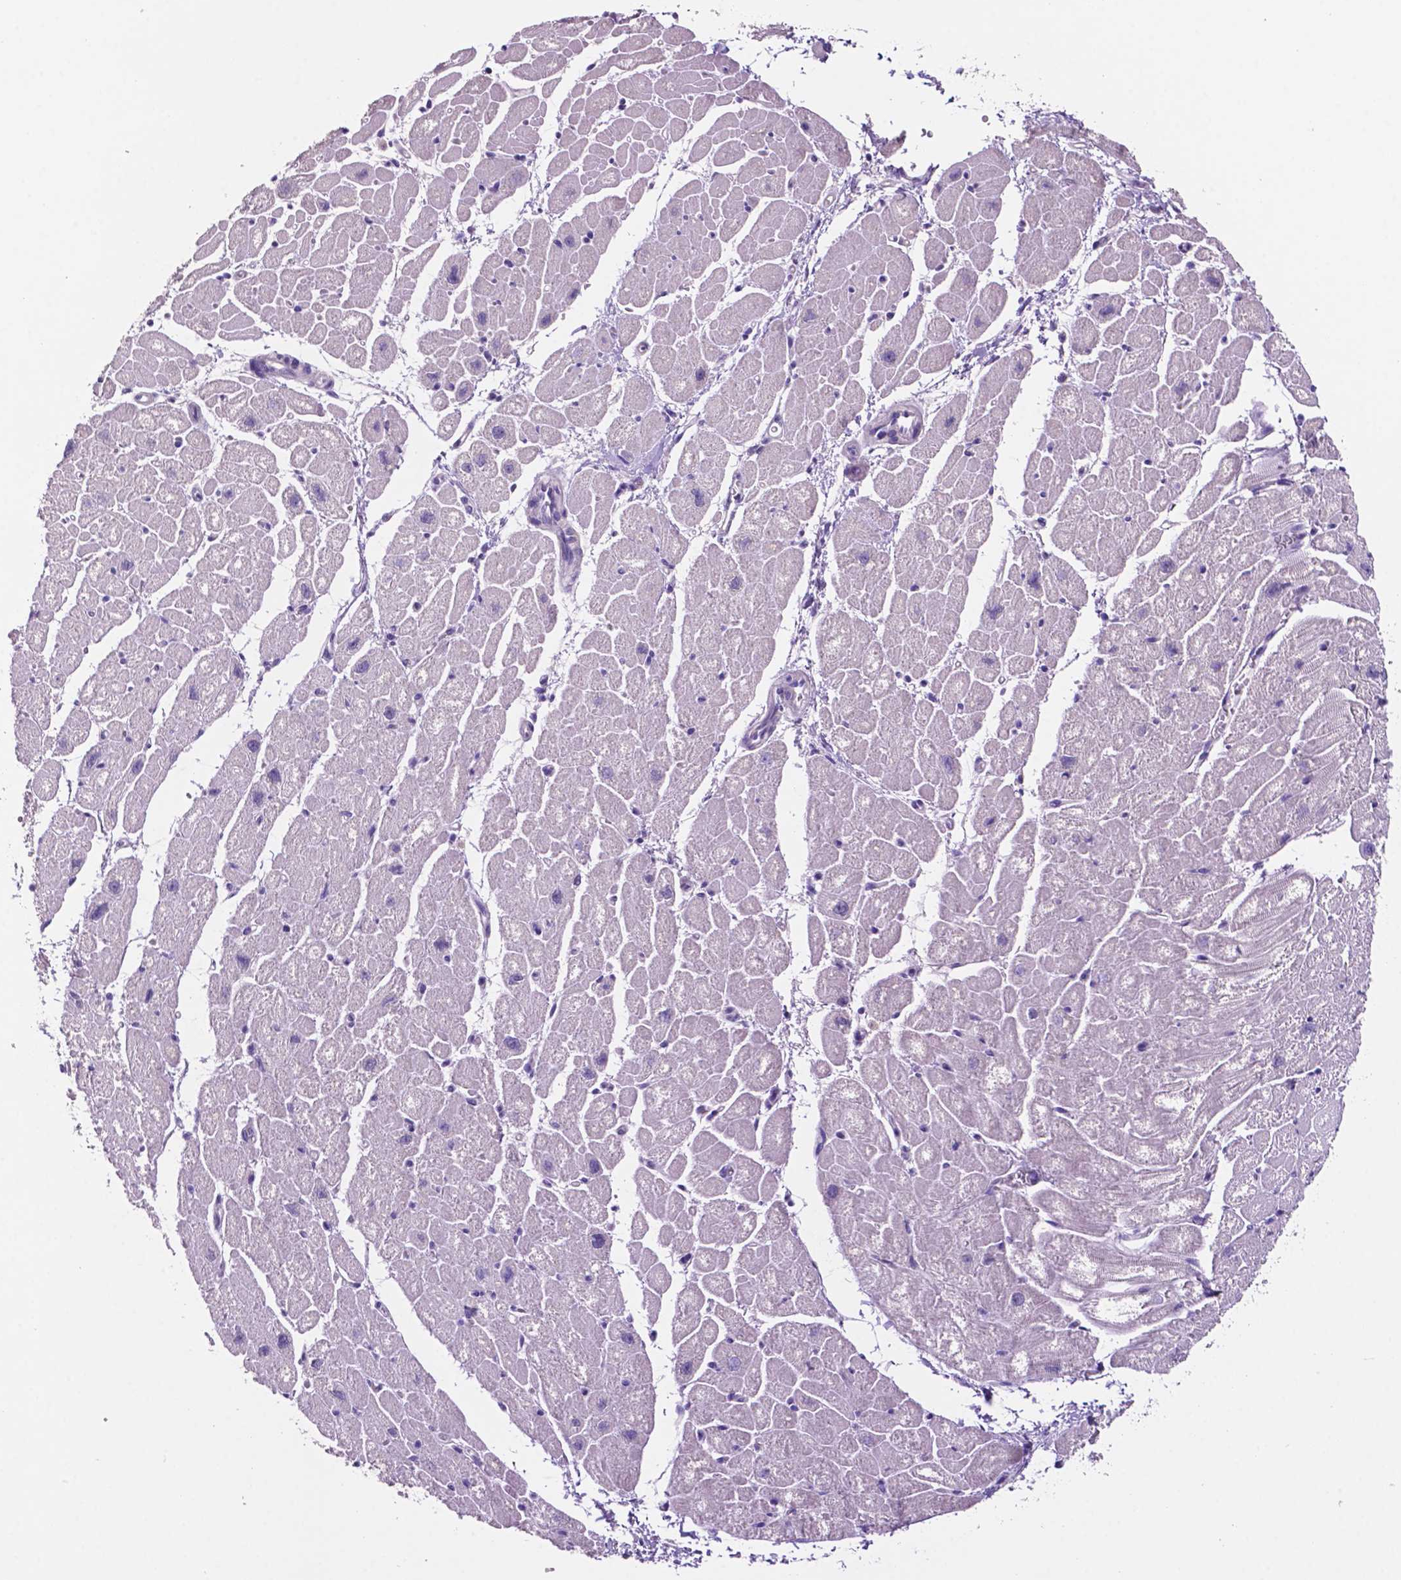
{"staining": {"intensity": "weak", "quantity": "<25%", "location": "cytoplasmic/membranous"}, "tissue": "heart muscle", "cell_type": "Cardiomyocytes", "image_type": "normal", "snomed": [{"axis": "morphology", "description": "Normal tissue, NOS"}, {"axis": "topography", "description": "Heart"}], "caption": "There is no significant staining in cardiomyocytes of heart muscle. The staining is performed using DAB brown chromogen with nuclei counter-stained in using hematoxylin.", "gene": "PRPS2", "patient": {"sex": "male", "age": 61}}